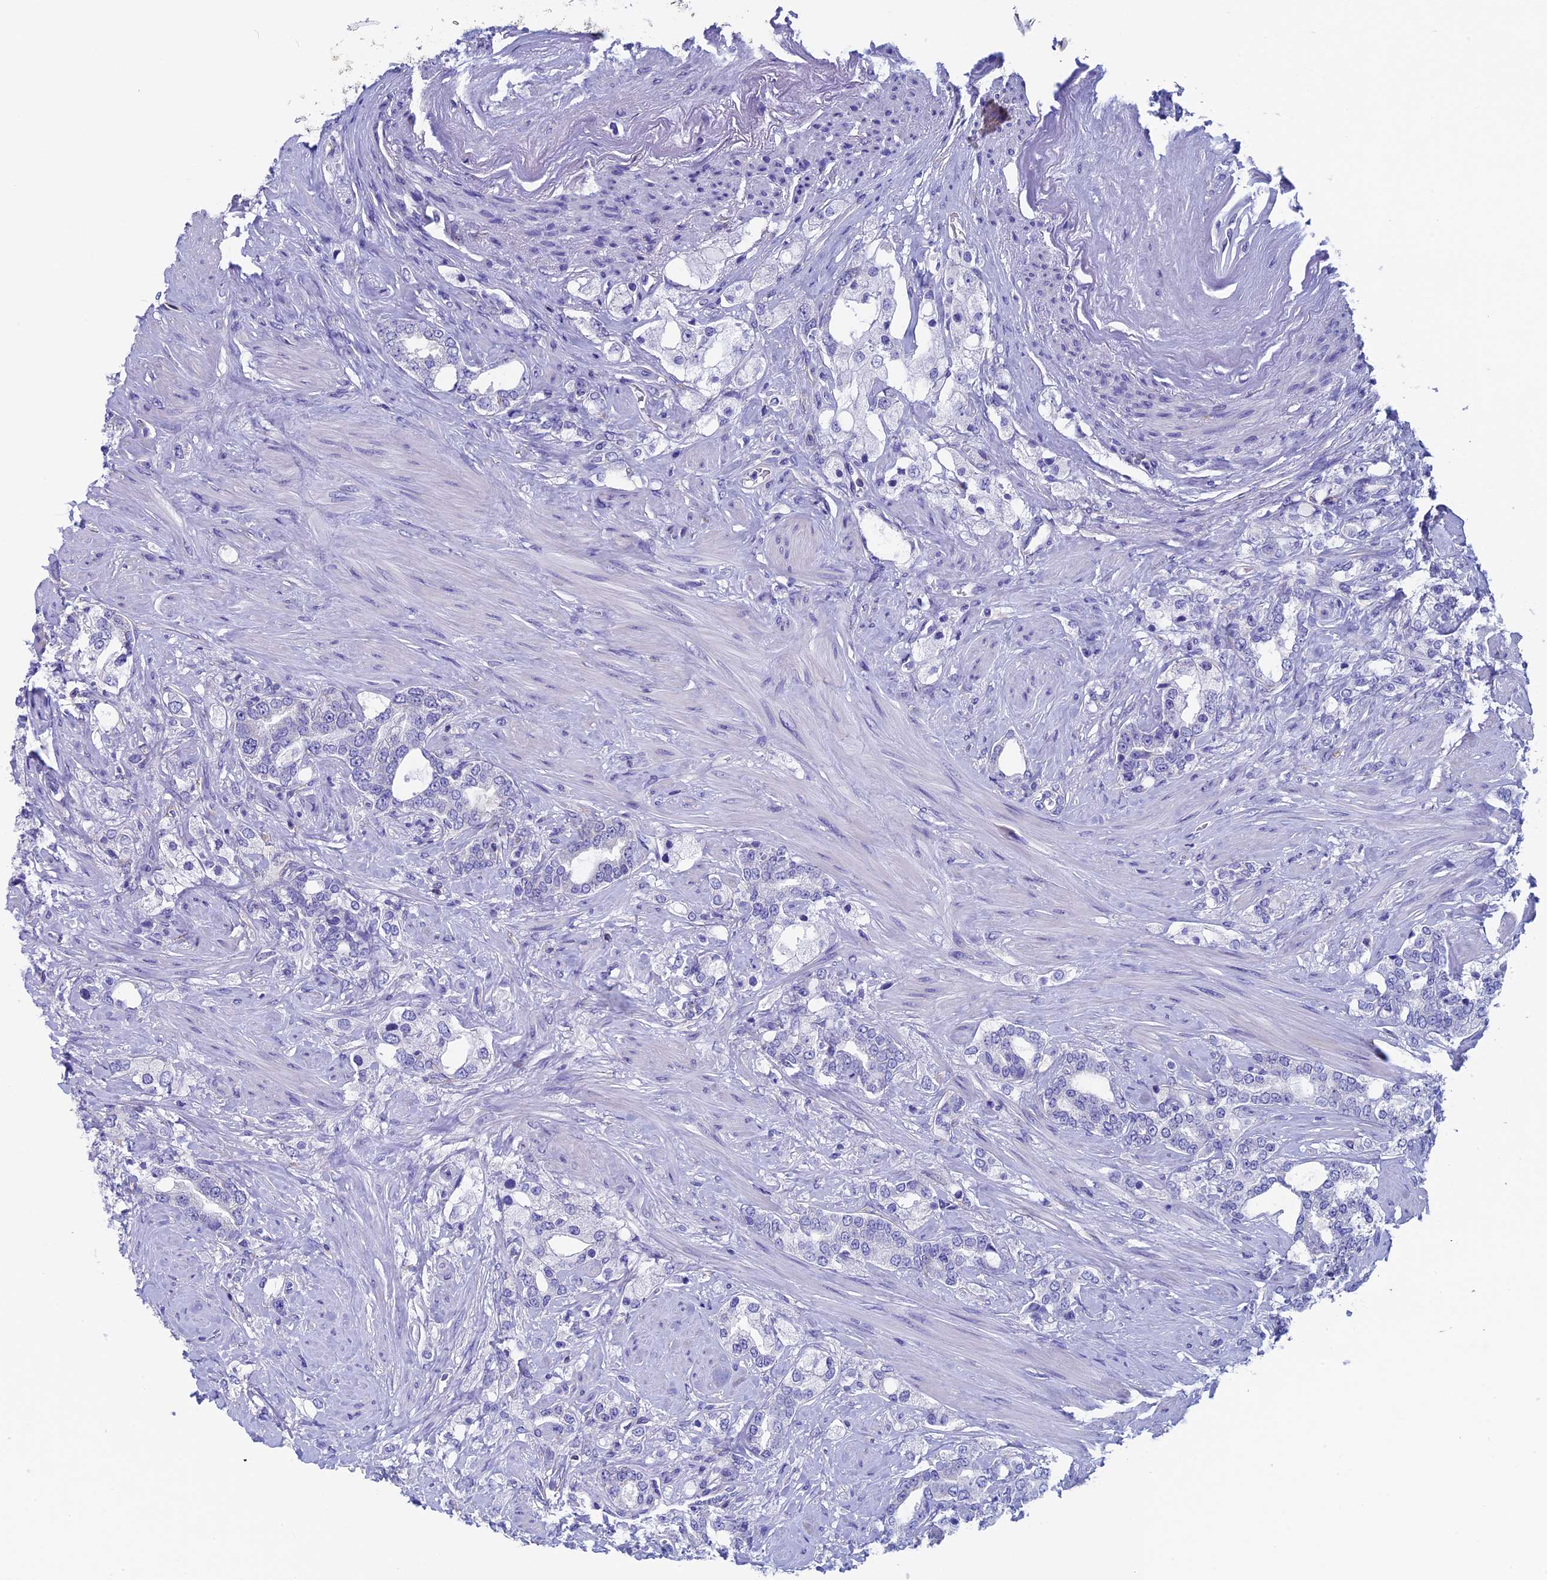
{"staining": {"intensity": "negative", "quantity": "none", "location": "none"}, "tissue": "prostate cancer", "cell_type": "Tumor cells", "image_type": "cancer", "snomed": [{"axis": "morphology", "description": "Adenocarcinoma, High grade"}, {"axis": "topography", "description": "Prostate"}], "caption": "High magnification brightfield microscopy of prostate high-grade adenocarcinoma stained with DAB (brown) and counterstained with hematoxylin (blue): tumor cells show no significant expression.", "gene": "SEPTIN1", "patient": {"sex": "male", "age": 64}}